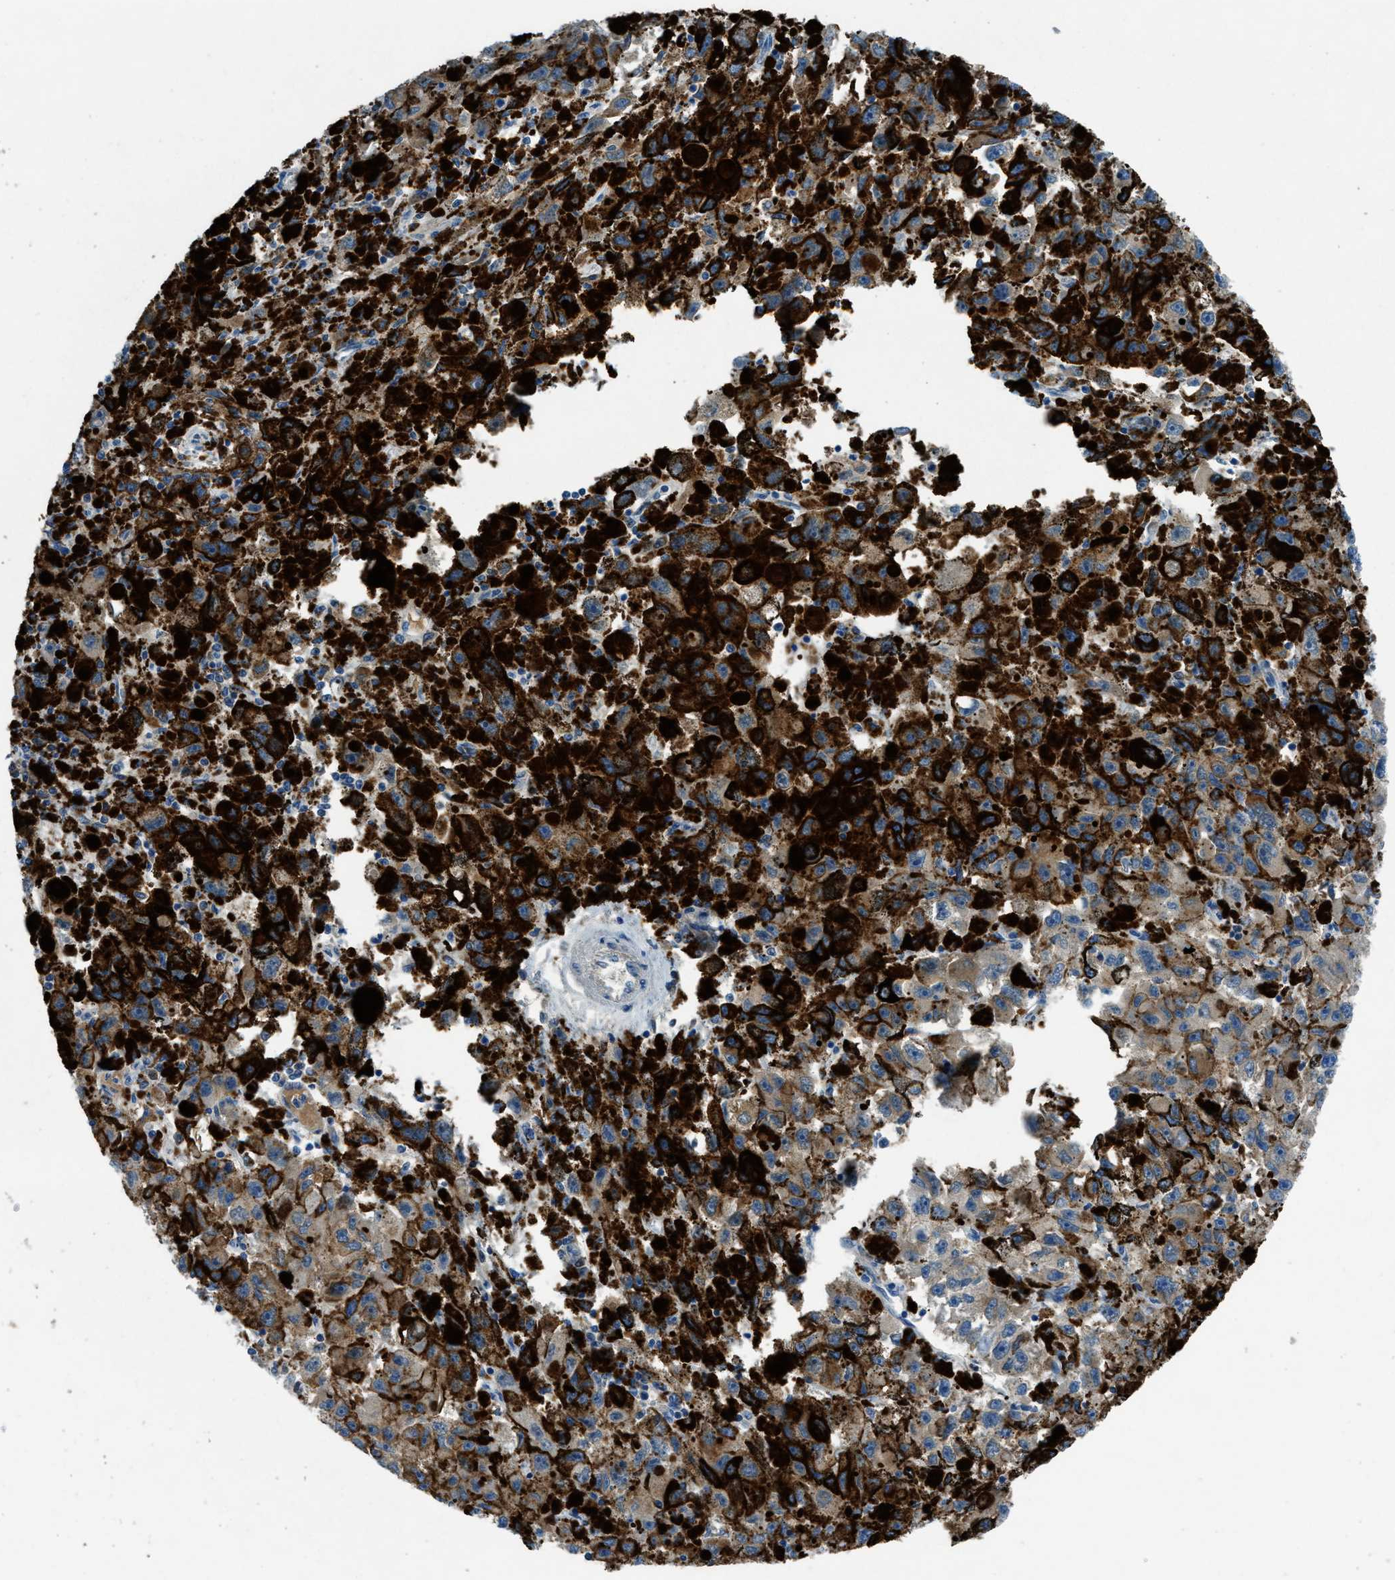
{"staining": {"intensity": "weak", "quantity": ">75%", "location": "cytoplasmic/membranous"}, "tissue": "melanoma", "cell_type": "Tumor cells", "image_type": "cancer", "snomed": [{"axis": "morphology", "description": "Malignant melanoma, NOS"}, {"axis": "topography", "description": "Skin"}], "caption": "About >75% of tumor cells in human malignant melanoma show weak cytoplasmic/membranous protein positivity as visualized by brown immunohistochemical staining.", "gene": "MAP3K20", "patient": {"sex": "female", "age": 104}}